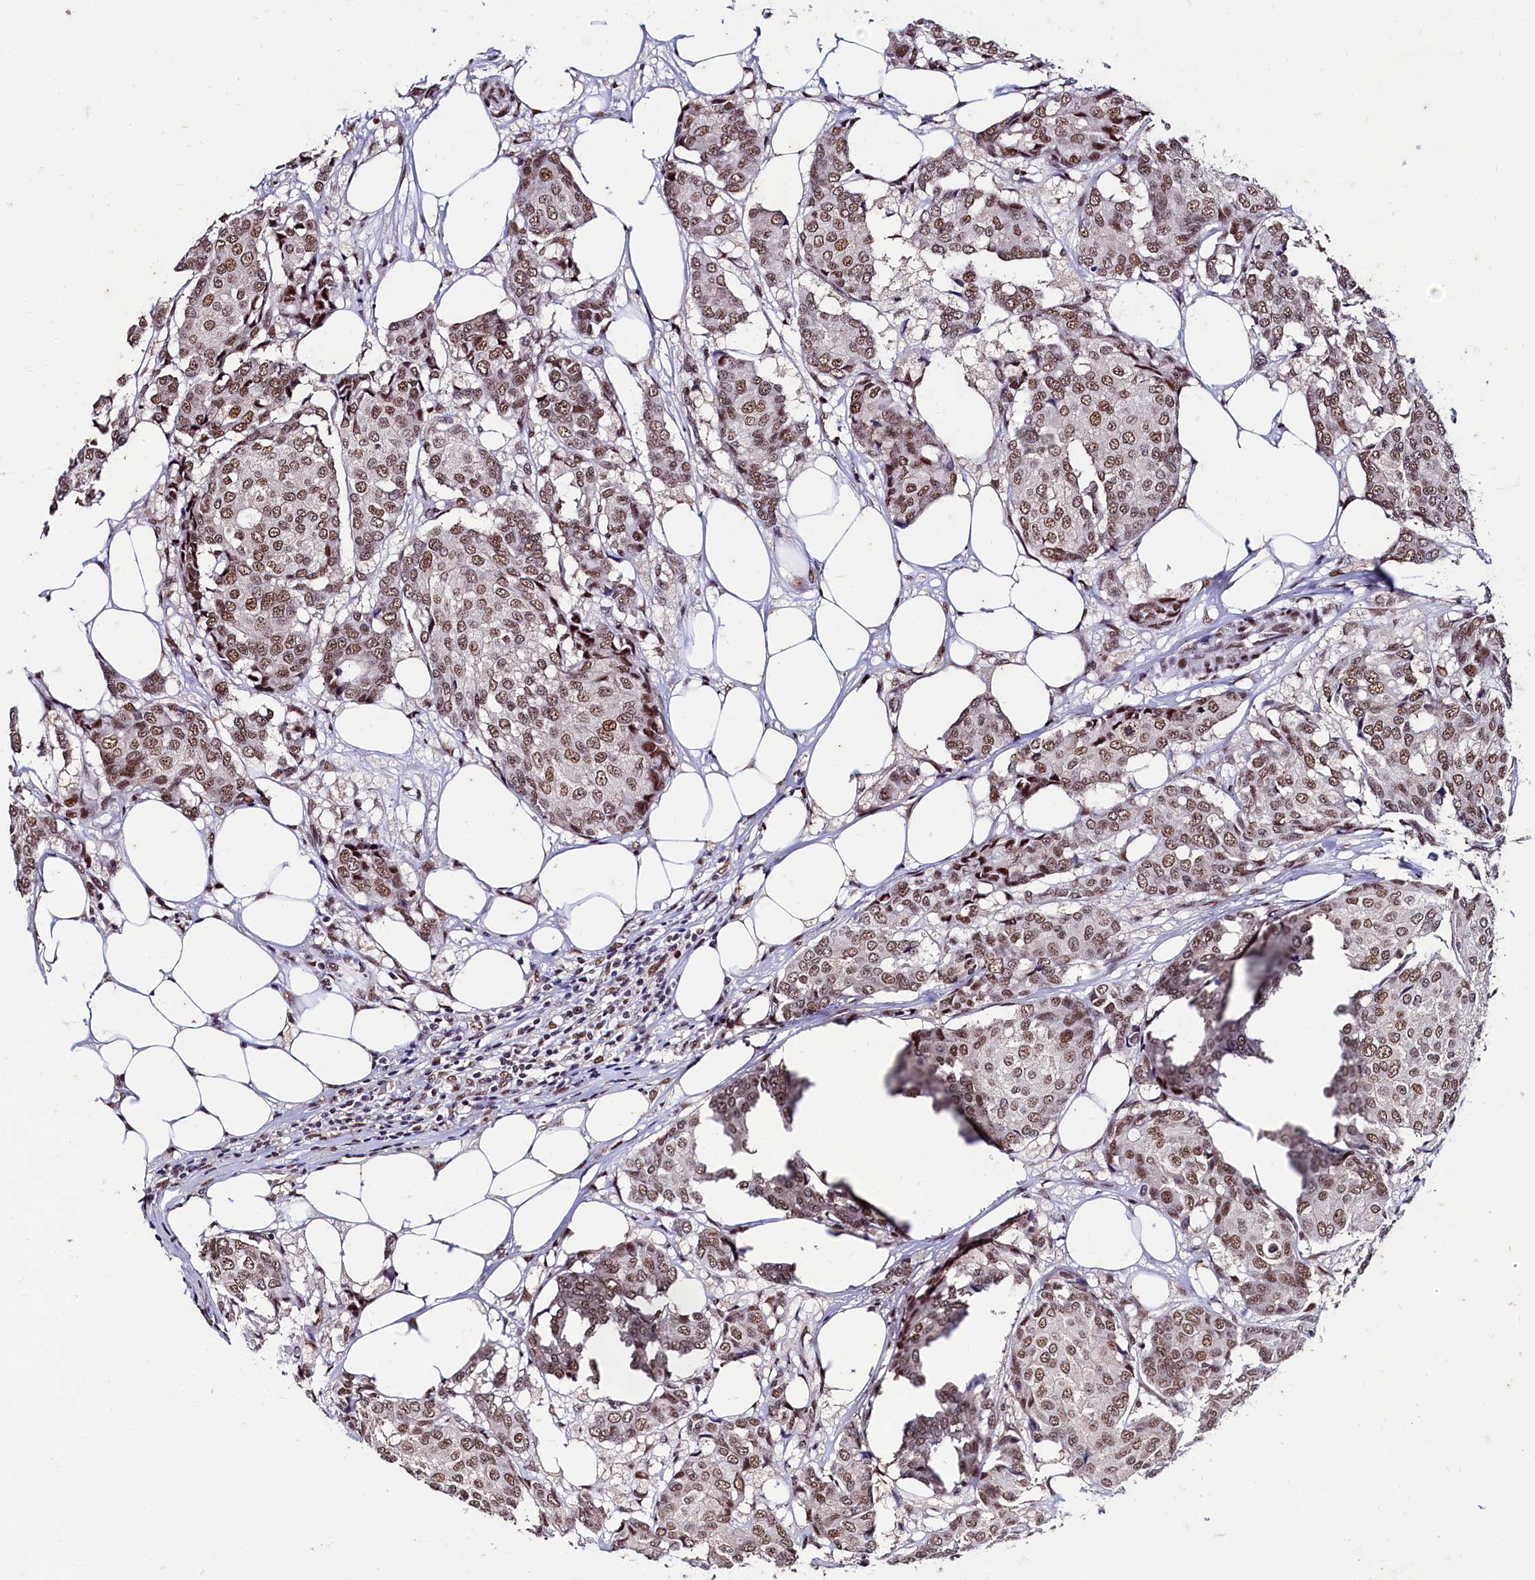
{"staining": {"intensity": "moderate", "quantity": ">75%", "location": "nuclear"}, "tissue": "breast cancer", "cell_type": "Tumor cells", "image_type": "cancer", "snomed": [{"axis": "morphology", "description": "Duct carcinoma"}, {"axis": "topography", "description": "Breast"}], "caption": "Infiltrating ductal carcinoma (breast) was stained to show a protein in brown. There is medium levels of moderate nuclear positivity in about >75% of tumor cells.", "gene": "CPSF7", "patient": {"sex": "female", "age": 75}}